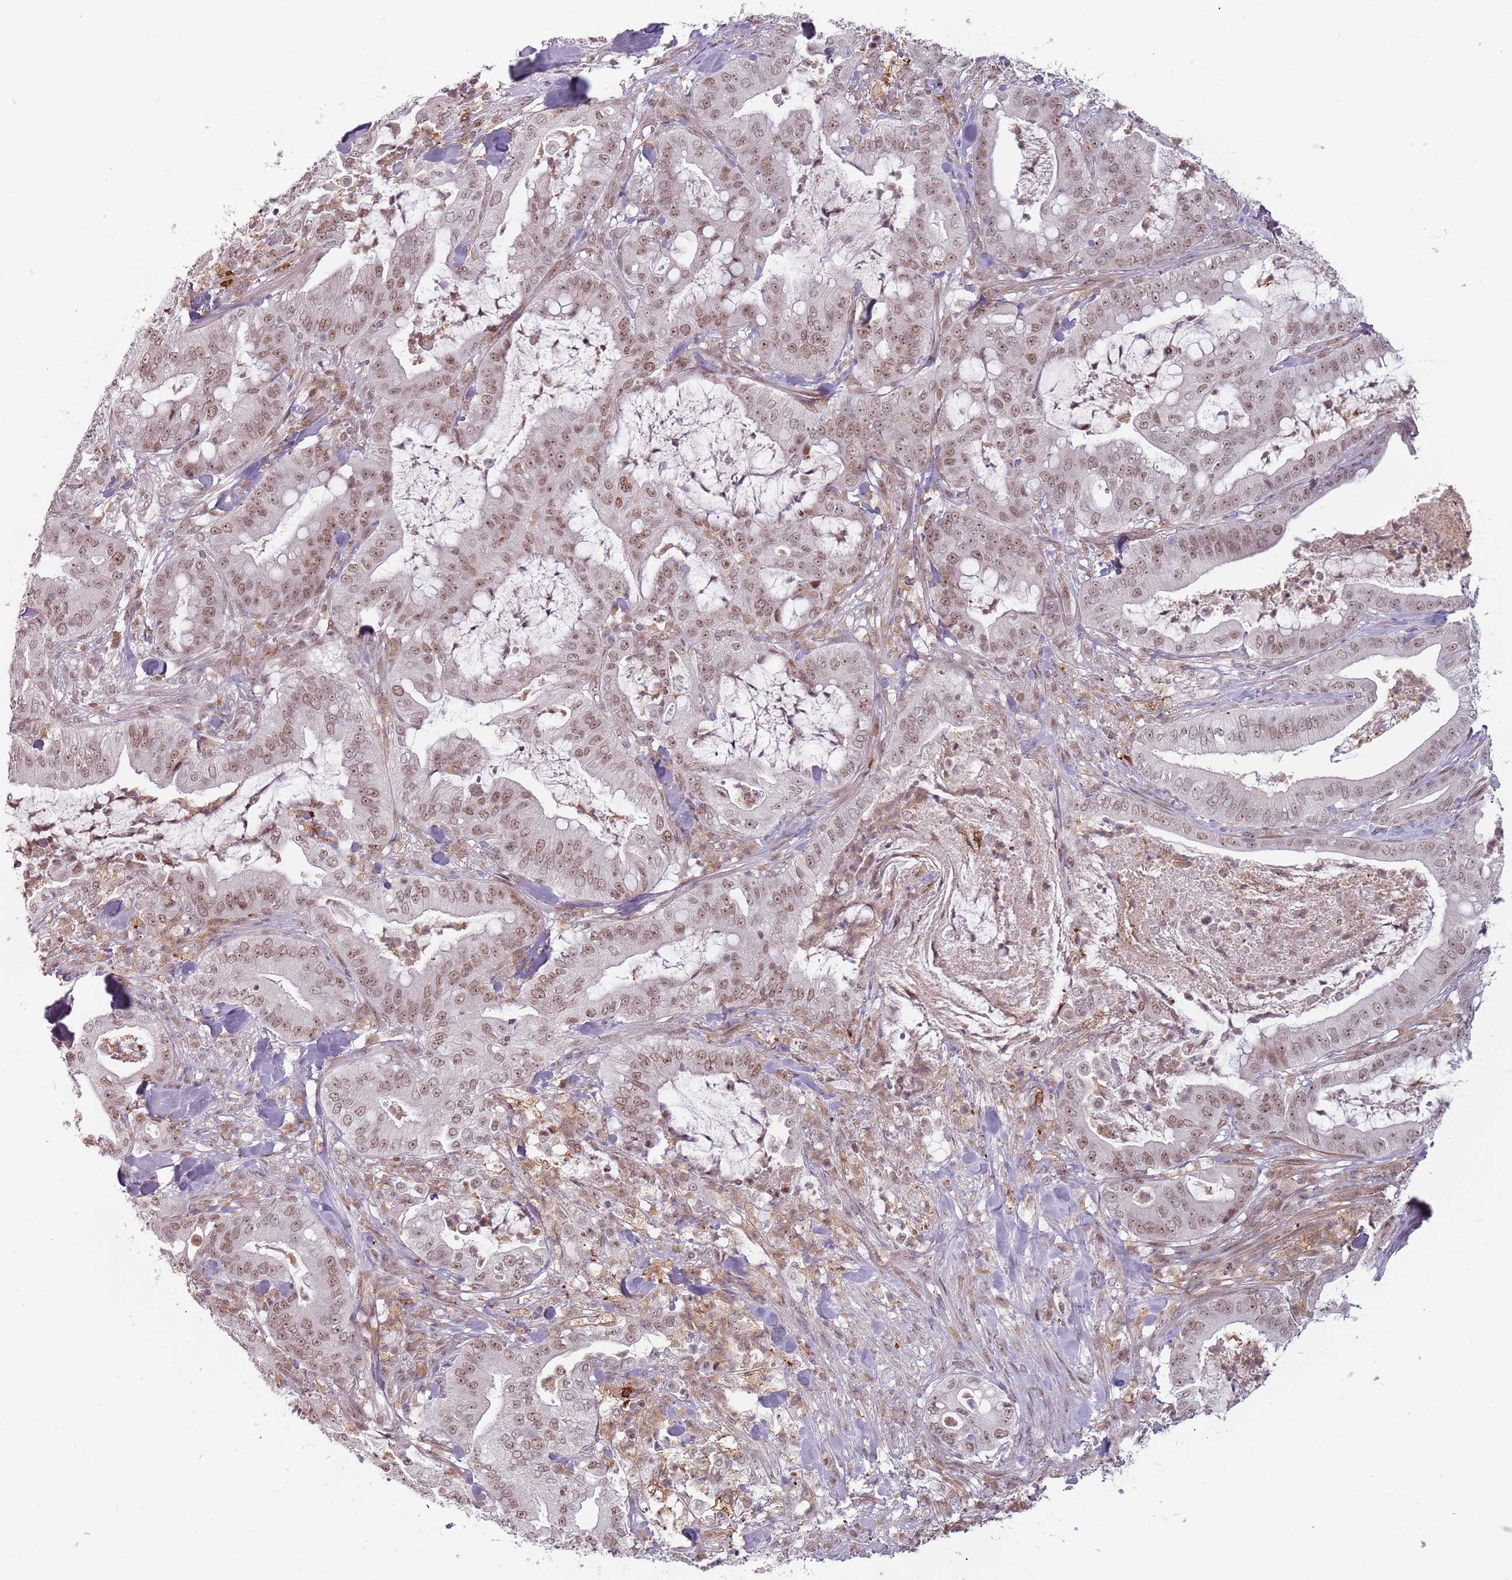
{"staining": {"intensity": "moderate", "quantity": ">75%", "location": "nuclear"}, "tissue": "pancreatic cancer", "cell_type": "Tumor cells", "image_type": "cancer", "snomed": [{"axis": "morphology", "description": "Adenocarcinoma, NOS"}, {"axis": "topography", "description": "Pancreas"}], "caption": "The micrograph shows a brown stain indicating the presence of a protein in the nuclear of tumor cells in pancreatic cancer.", "gene": "REXO4", "patient": {"sex": "male", "age": 71}}